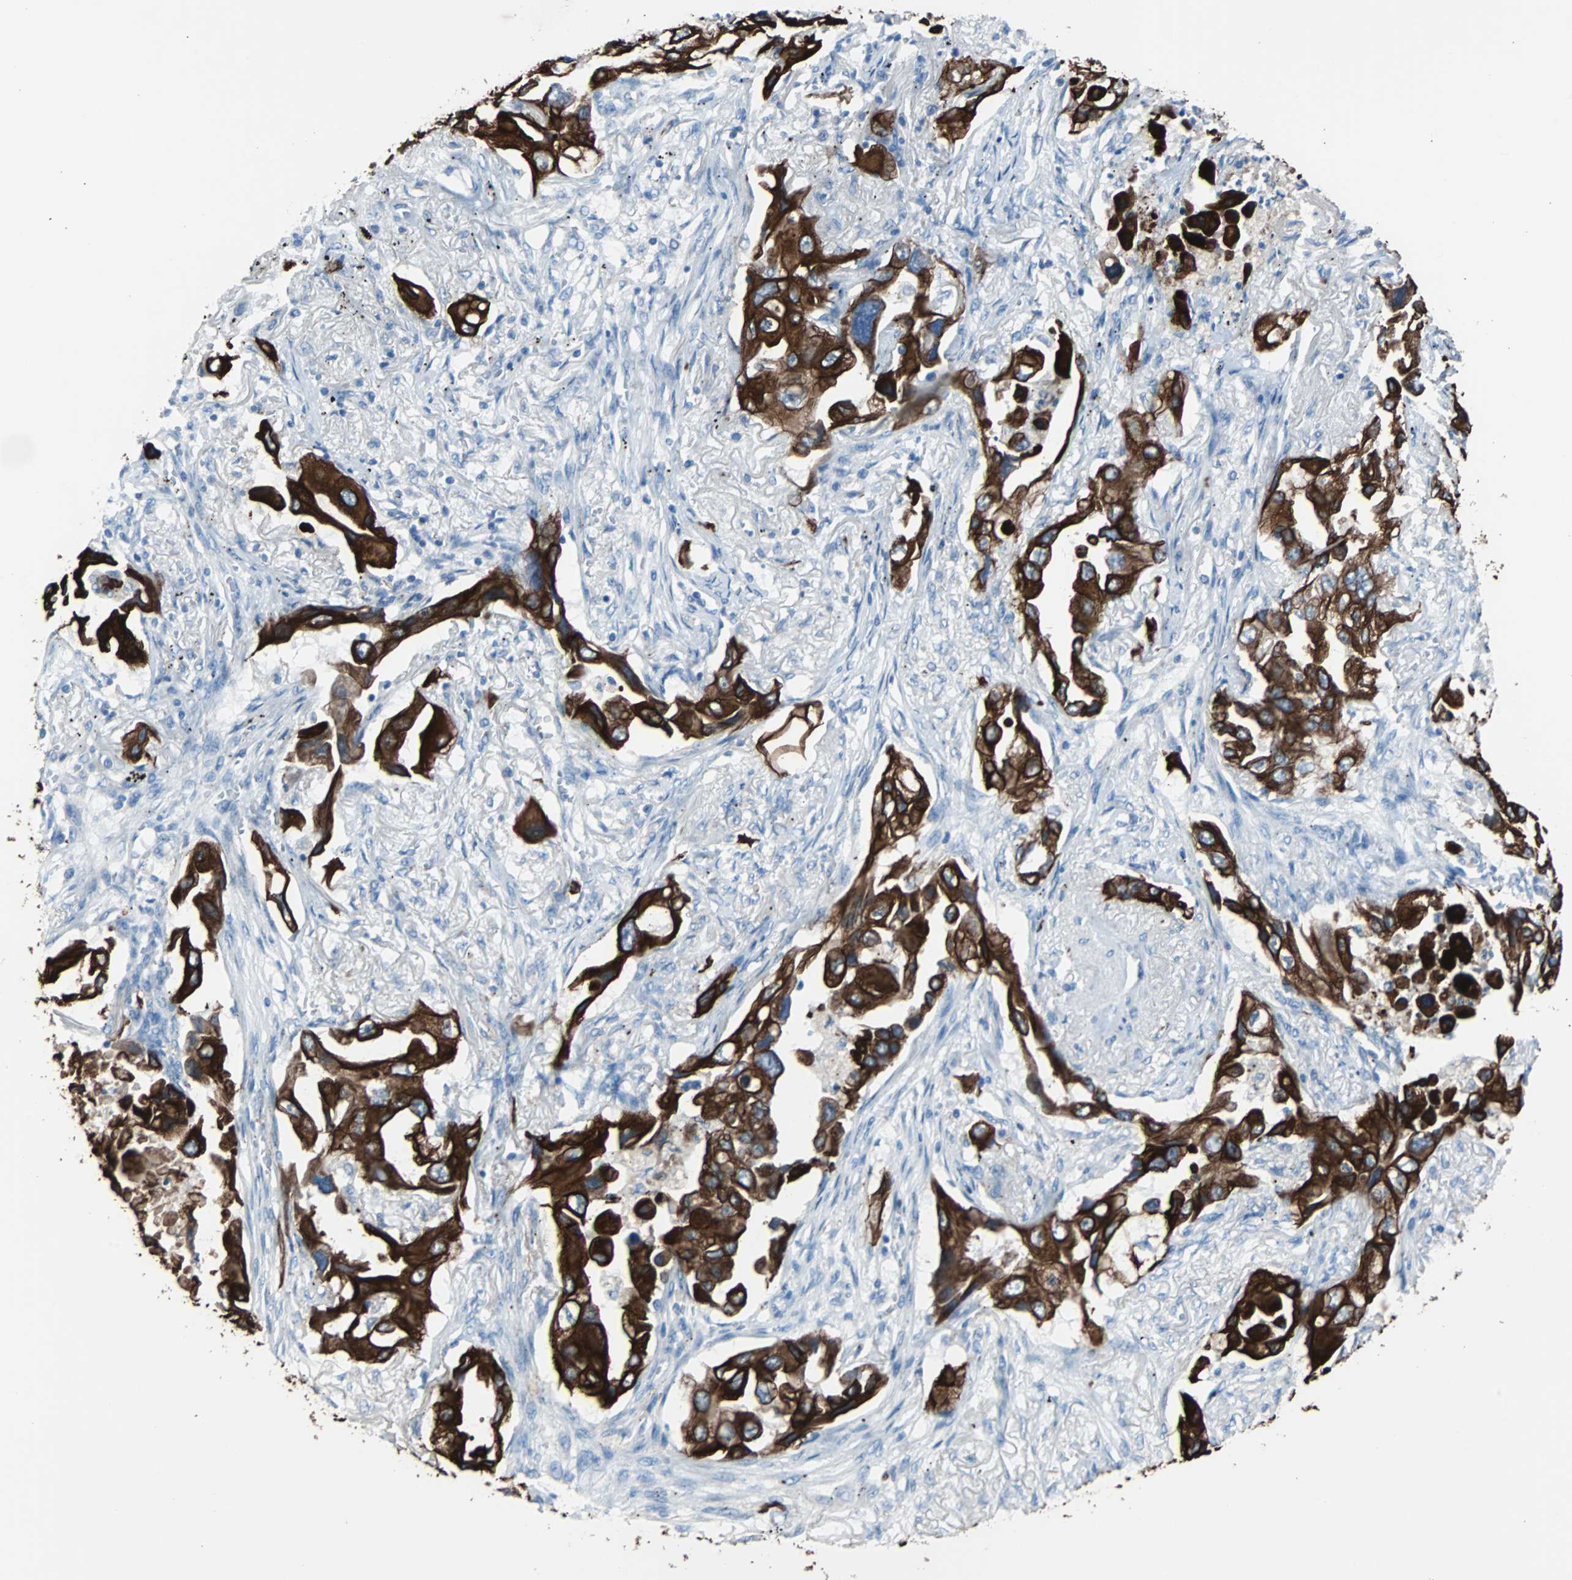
{"staining": {"intensity": "strong", "quantity": ">75%", "location": "cytoplasmic/membranous"}, "tissue": "lung cancer", "cell_type": "Tumor cells", "image_type": "cancer", "snomed": [{"axis": "morphology", "description": "Adenocarcinoma, NOS"}, {"axis": "topography", "description": "Lung"}], "caption": "A histopathology image of human lung adenocarcinoma stained for a protein exhibits strong cytoplasmic/membranous brown staining in tumor cells.", "gene": "KRT7", "patient": {"sex": "female", "age": 65}}